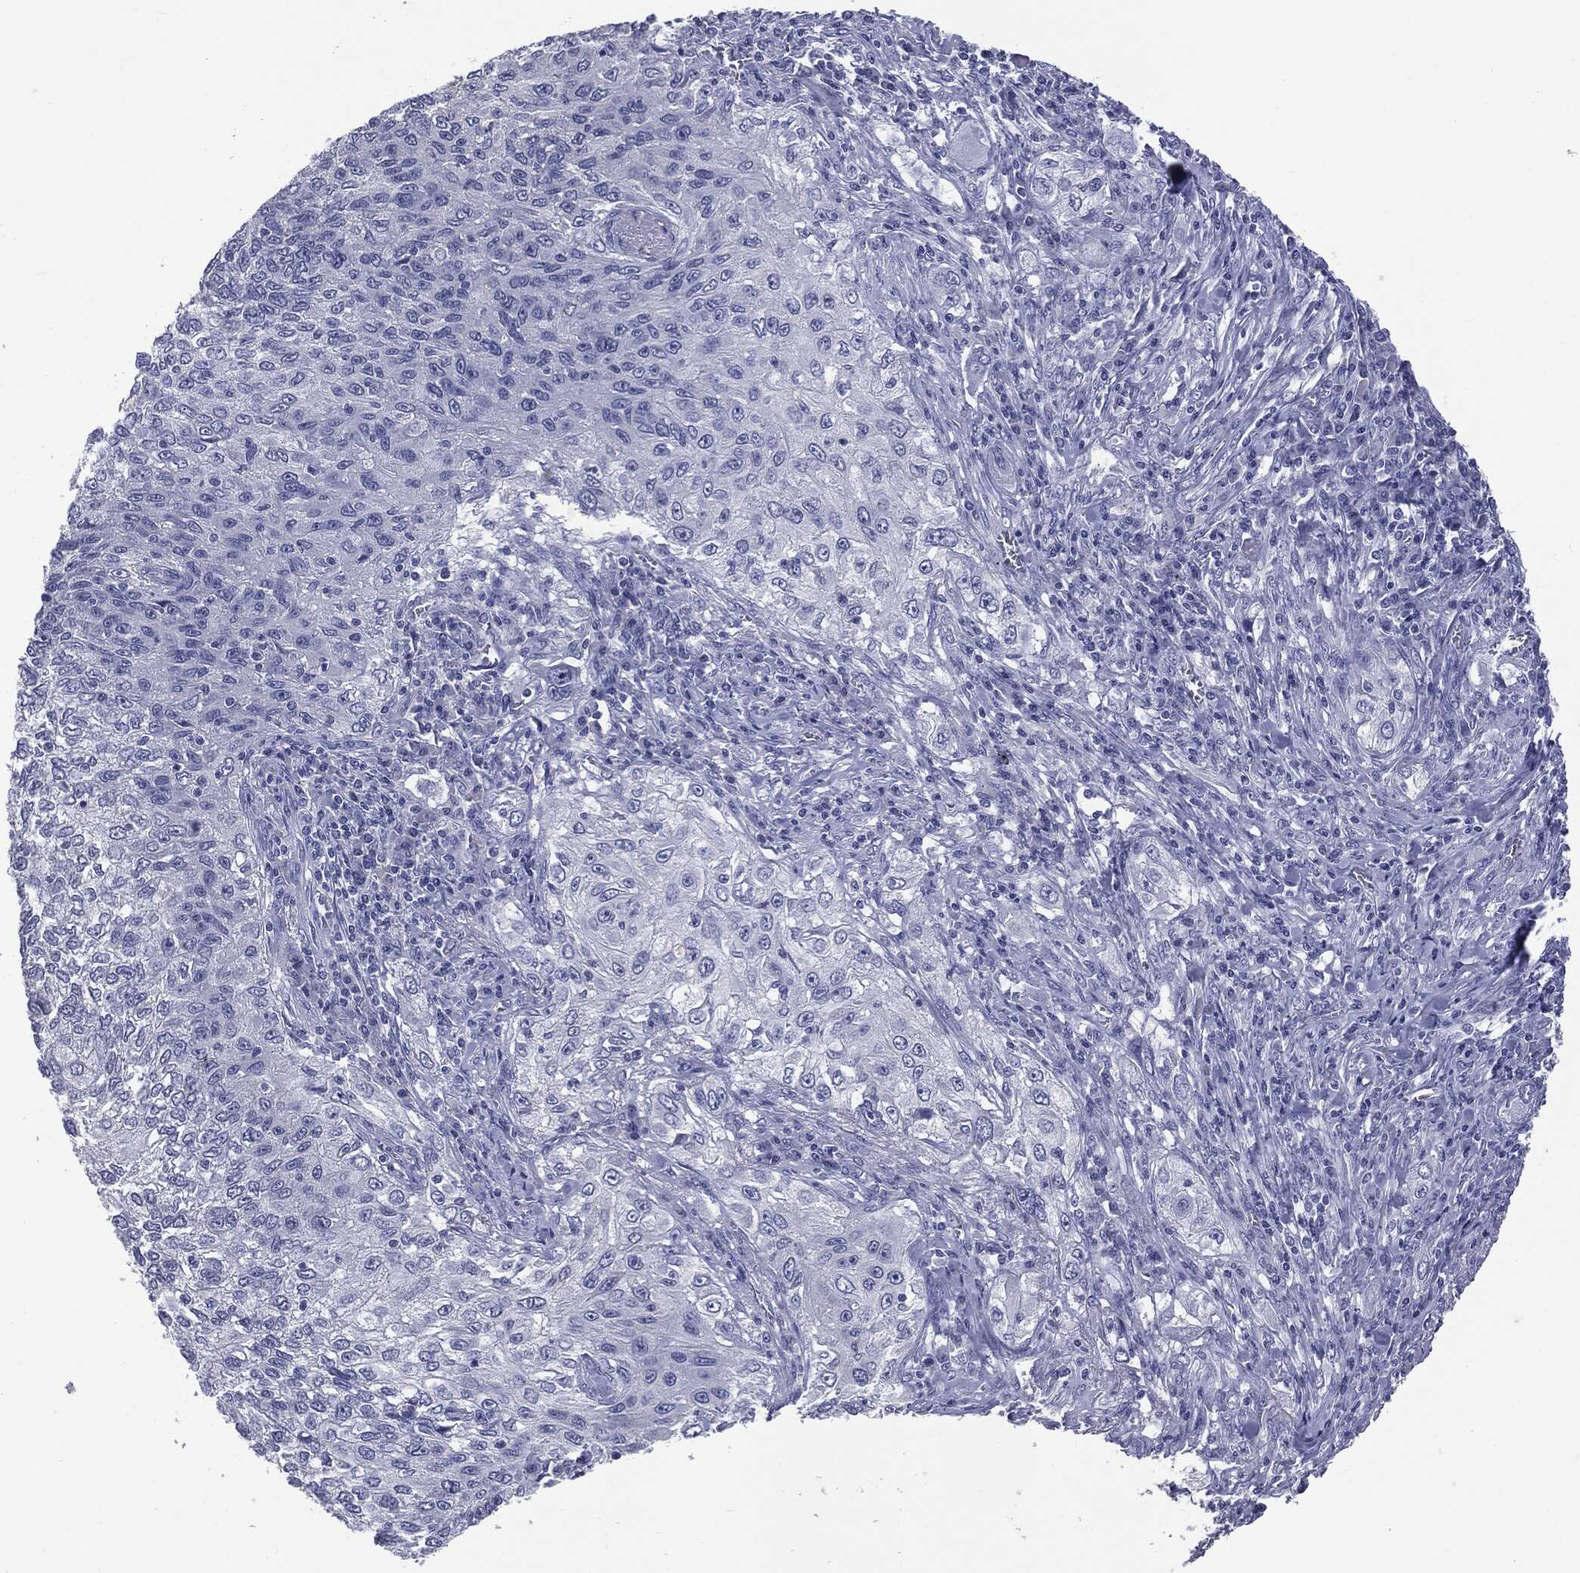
{"staining": {"intensity": "negative", "quantity": "none", "location": "none"}, "tissue": "lung cancer", "cell_type": "Tumor cells", "image_type": "cancer", "snomed": [{"axis": "morphology", "description": "Squamous cell carcinoma, NOS"}, {"axis": "topography", "description": "Lung"}], "caption": "This is an immunohistochemistry (IHC) histopathology image of human lung cancer. There is no positivity in tumor cells.", "gene": "TSHB", "patient": {"sex": "female", "age": 69}}